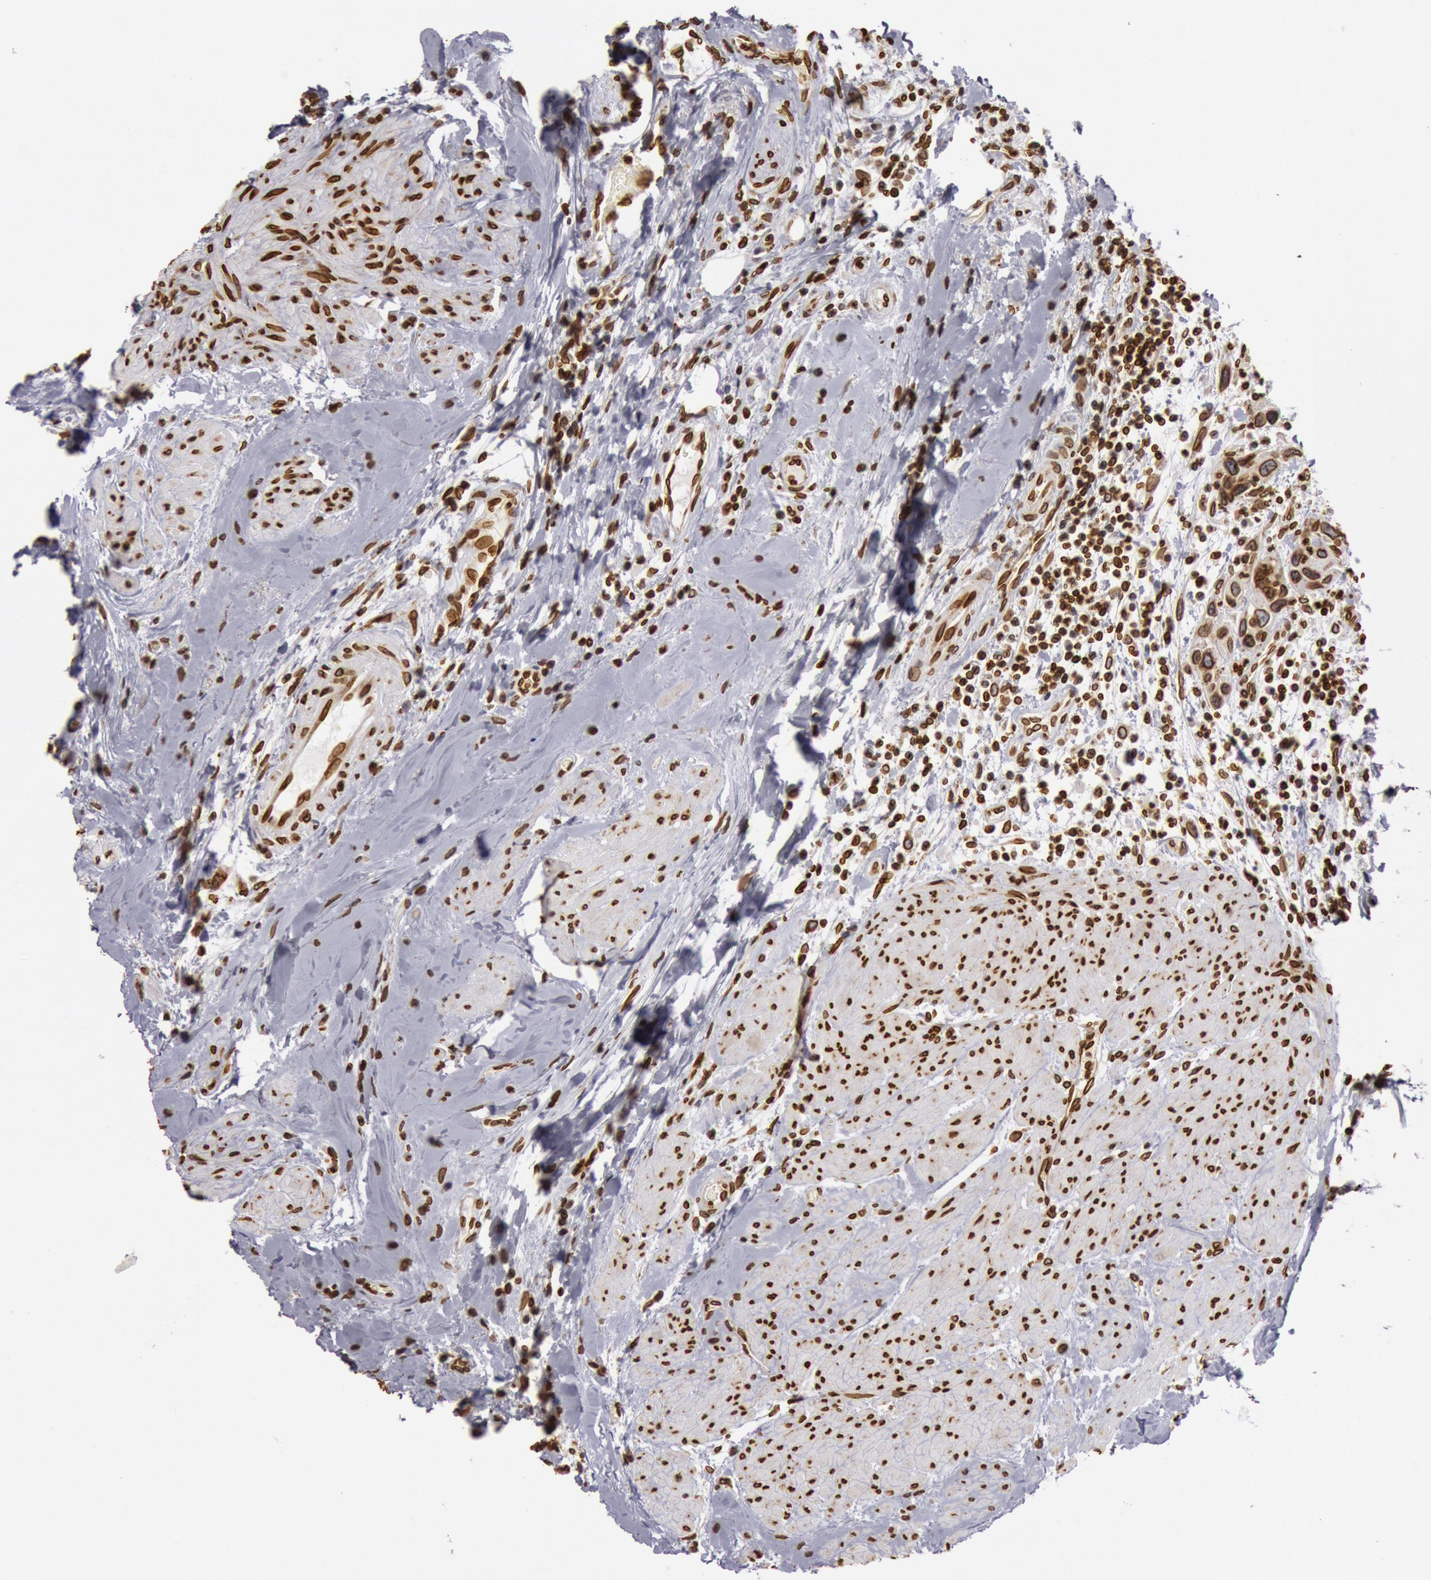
{"staining": {"intensity": "strong", "quantity": ">75%", "location": "cytoplasmic/membranous,nuclear"}, "tissue": "urothelial cancer", "cell_type": "Tumor cells", "image_type": "cancer", "snomed": [{"axis": "morphology", "description": "Urothelial carcinoma, High grade"}, {"axis": "topography", "description": "Urinary bladder"}], "caption": "Human urothelial carcinoma (high-grade) stained with a protein marker shows strong staining in tumor cells.", "gene": "SUN2", "patient": {"sex": "male", "age": 66}}